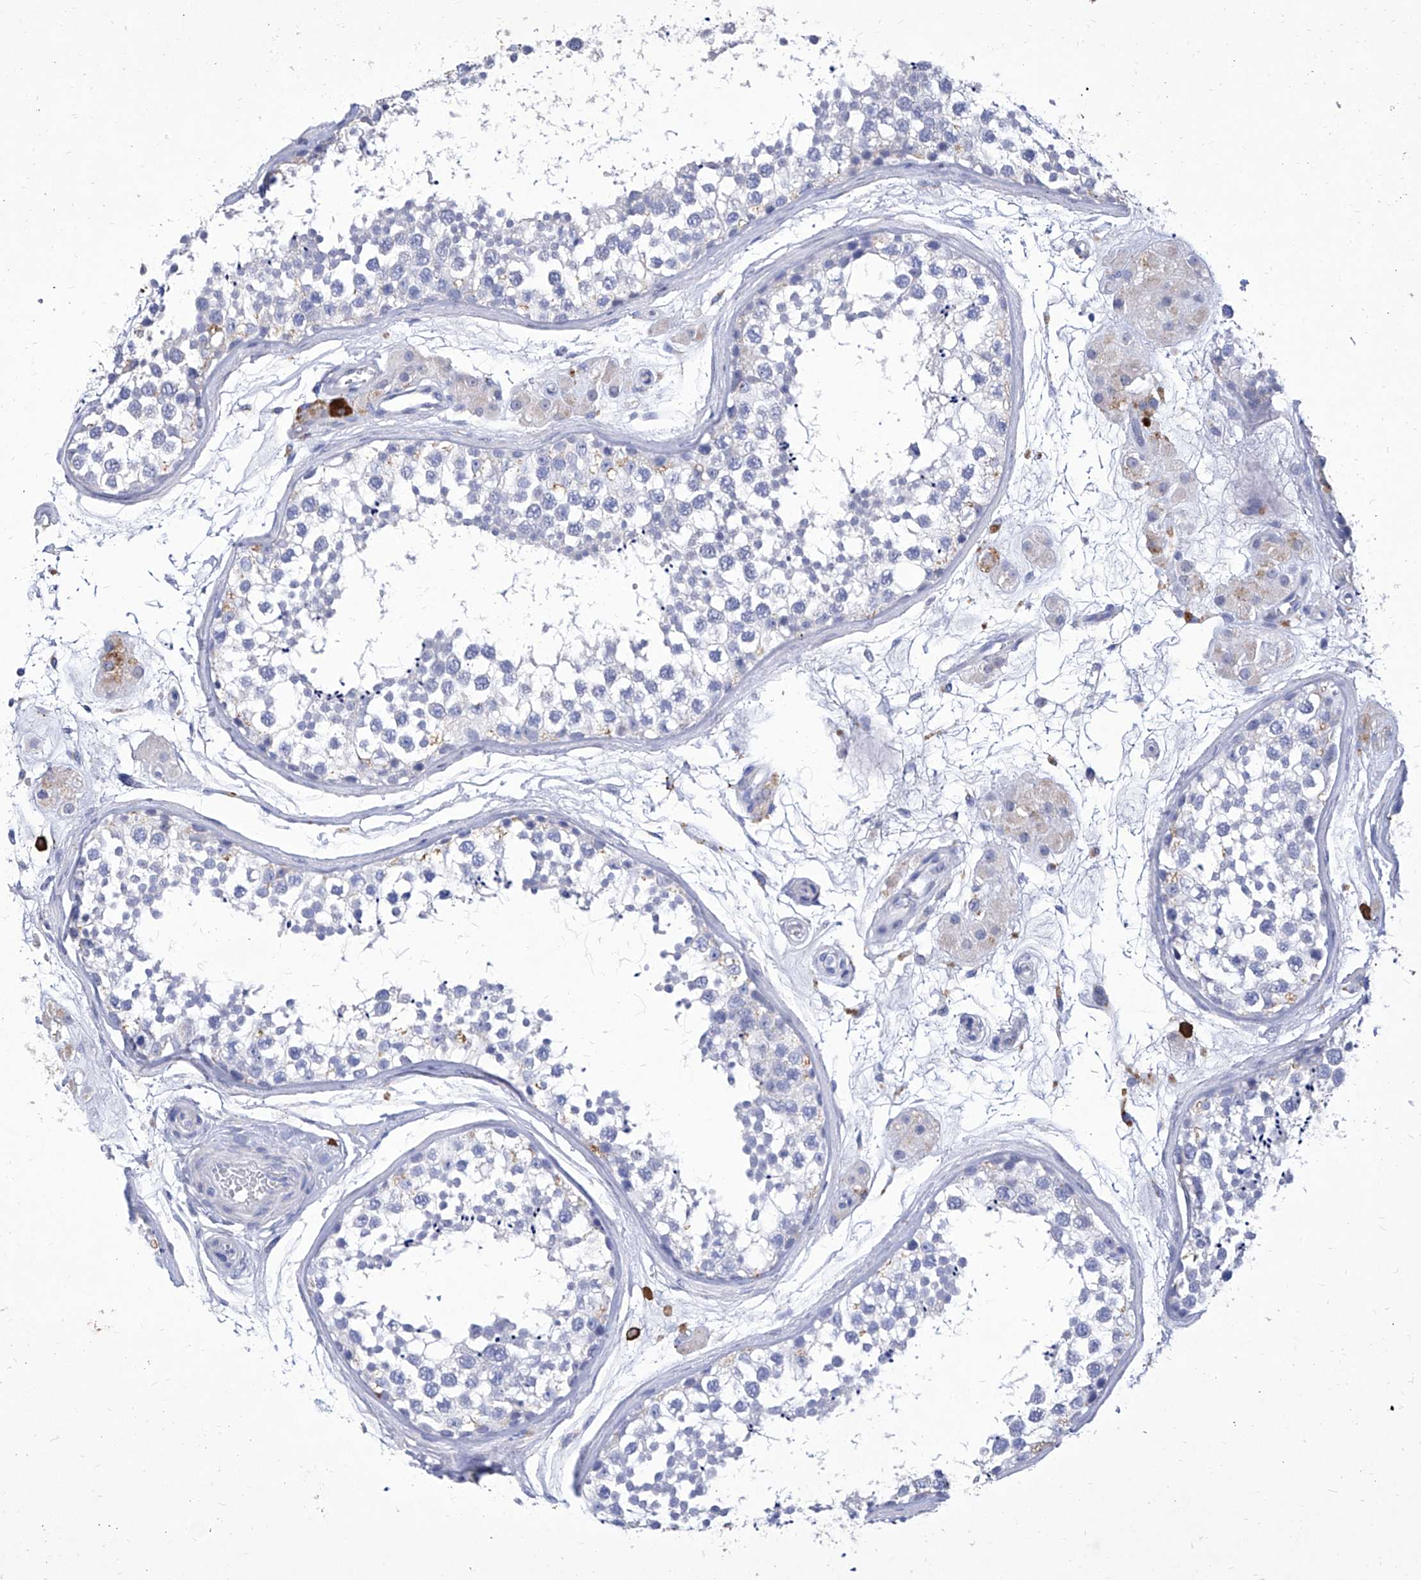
{"staining": {"intensity": "weak", "quantity": "<25%", "location": "cytoplasmic/membranous"}, "tissue": "testis", "cell_type": "Cells in seminiferous ducts", "image_type": "normal", "snomed": [{"axis": "morphology", "description": "Normal tissue, NOS"}, {"axis": "topography", "description": "Testis"}], "caption": "Human testis stained for a protein using IHC shows no expression in cells in seminiferous ducts.", "gene": "IFNL2", "patient": {"sex": "male", "age": 56}}